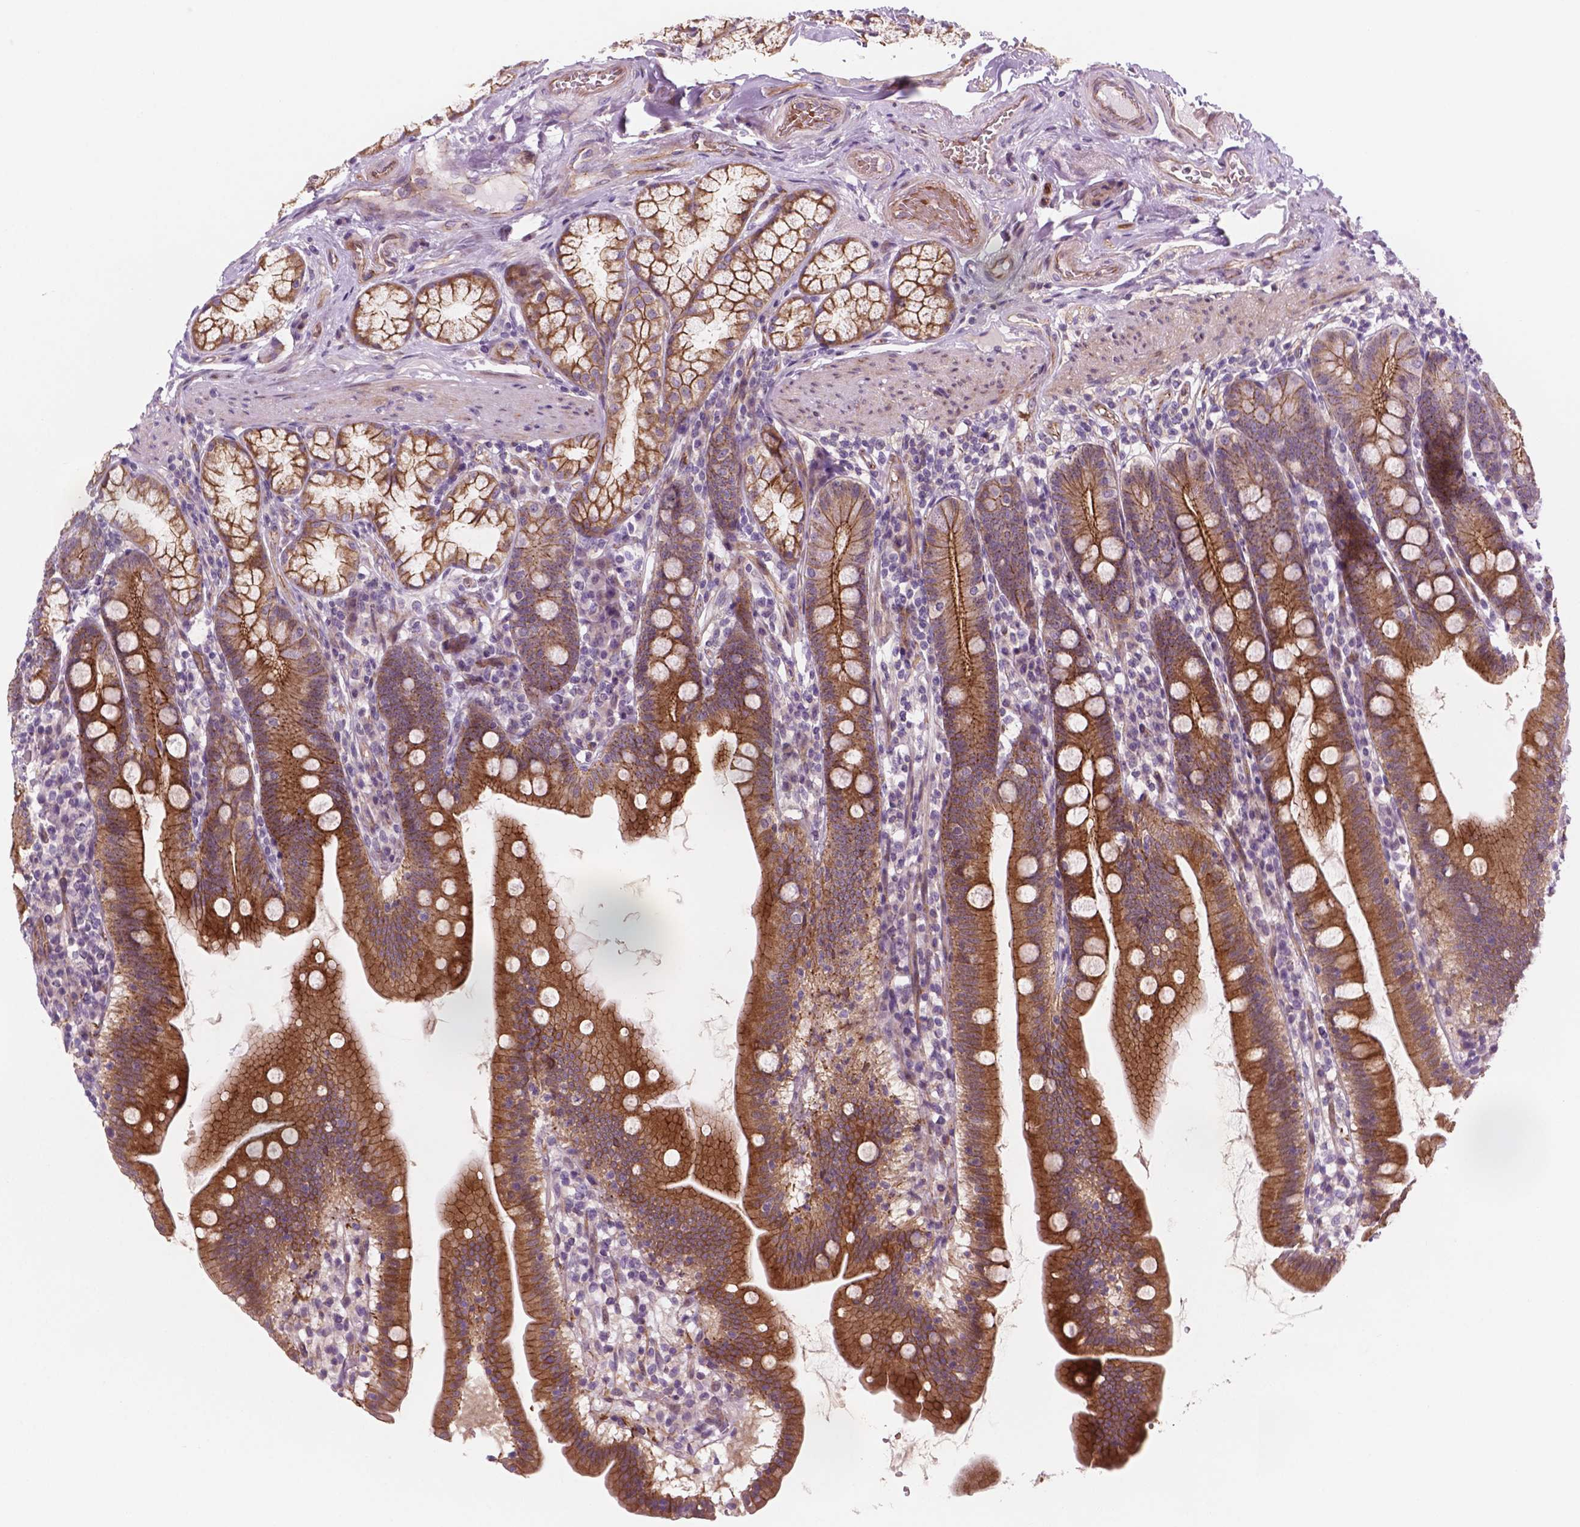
{"staining": {"intensity": "moderate", "quantity": ">75%", "location": "cytoplasmic/membranous"}, "tissue": "duodenum", "cell_type": "Glandular cells", "image_type": "normal", "snomed": [{"axis": "morphology", "description": "Normal tissue, NOS"}, {"axis": "topography", "description": "Duodenum"}], "caption": "Immunohistochemistry of unremarkable duodenum shows medium levels of moderate cytoplasmic/membranous positivity in about >75% of glandular cells. (IHC, brightfield microscopy, high magnification).", "gene": "RND3", "patient": {"sex": "female", "age": 67}}